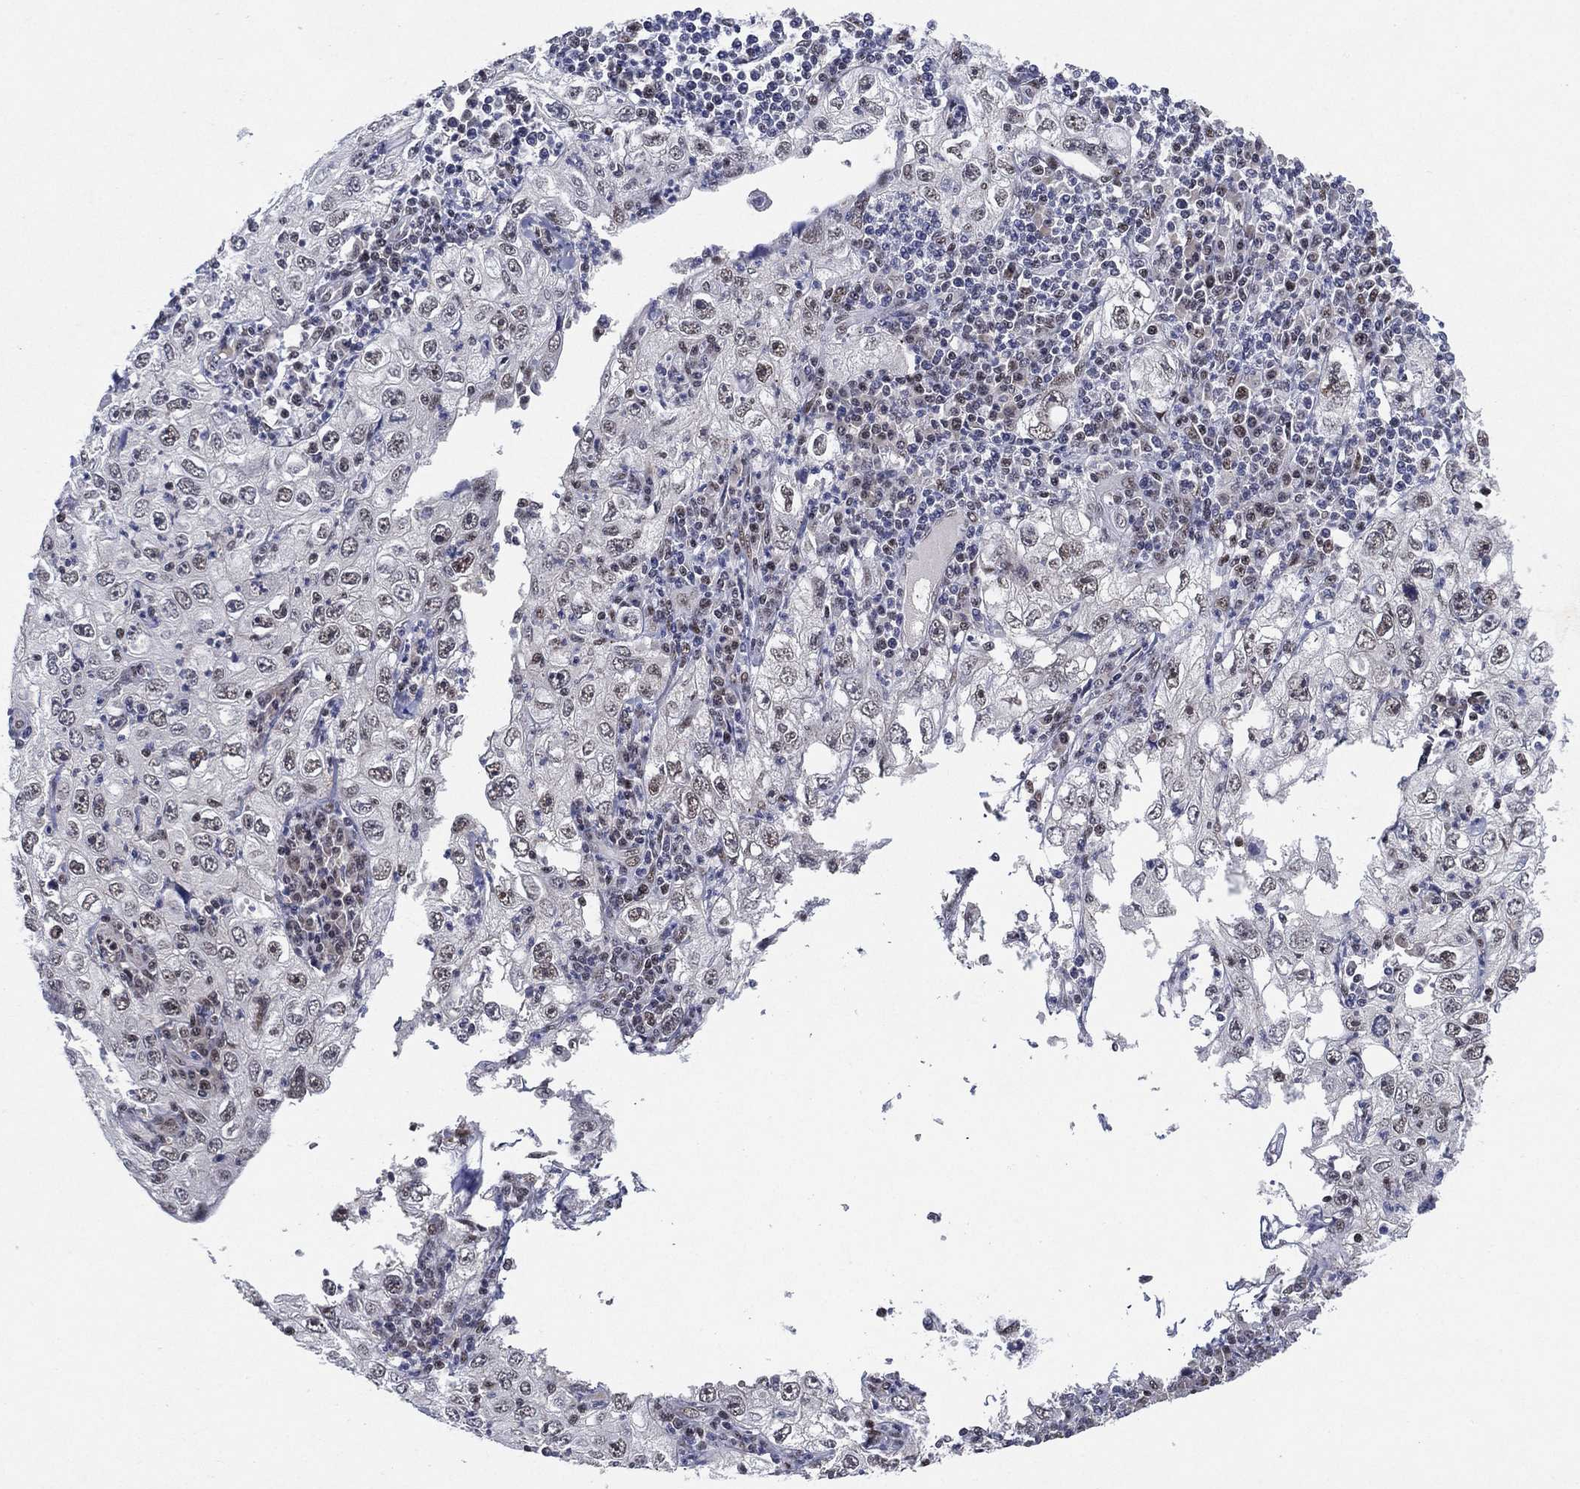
{"staining": {"intensity": "negative", "quantity": "none", "location": "none"}, "tissue": "cervical cancer", "cell_type": "Tumor cells", "image_type": "cancer", "snomed": [{"axis": "morphology", "description": "Squamous cell carcinoma, NOS"}, {"axis": "topography", "description": "Cervix"}], "caption": "Immunohistochemical staining of cervical cancer (squamous cell carcinoma) demonstrates no significant expression in tumor cells.", "gene": "DGCR8", "patient": {"sex": "female", "age": 24}}